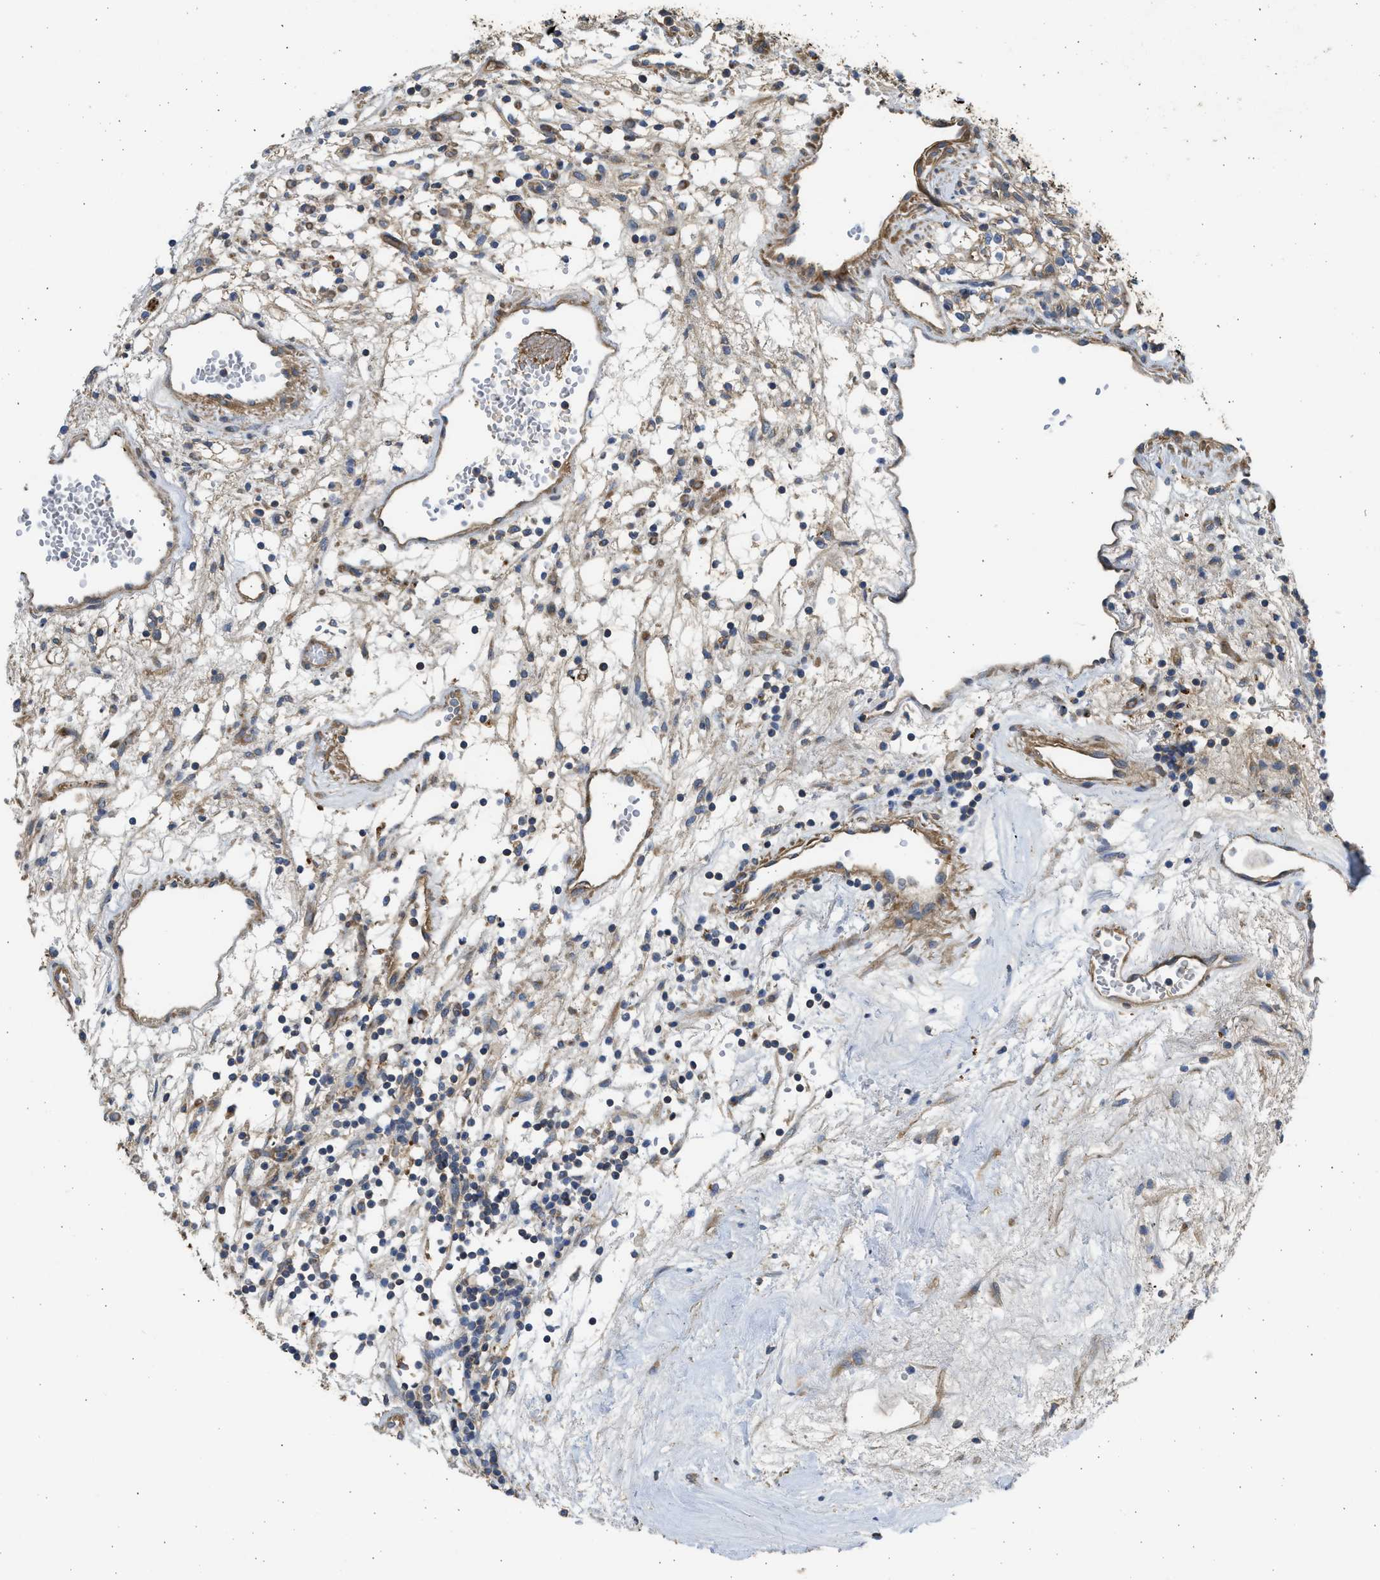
{"staining": {"intensity": "weak", "quantity": ">75%", "location": "cytoplasmic/membranous"}, "tissue": "renal cancer", "cell_type": "Tumor cells", "image_type": "cancer", "snomed": [{"axis": "morphology", "description": "Adenocarcinoma, NOS"}, {"axis": "topography", "description": "Kidney"}], "caption": "The histopathology image displays a brown stain indicating the presence of a protein in the cytoplasmic/membranous of tumor cells in renal adenocarcinoma. (IHC, brightfield microscopy, high magnification).", "gene": "CSRNP2", "patient": {"sex": "male", "age": 59}}